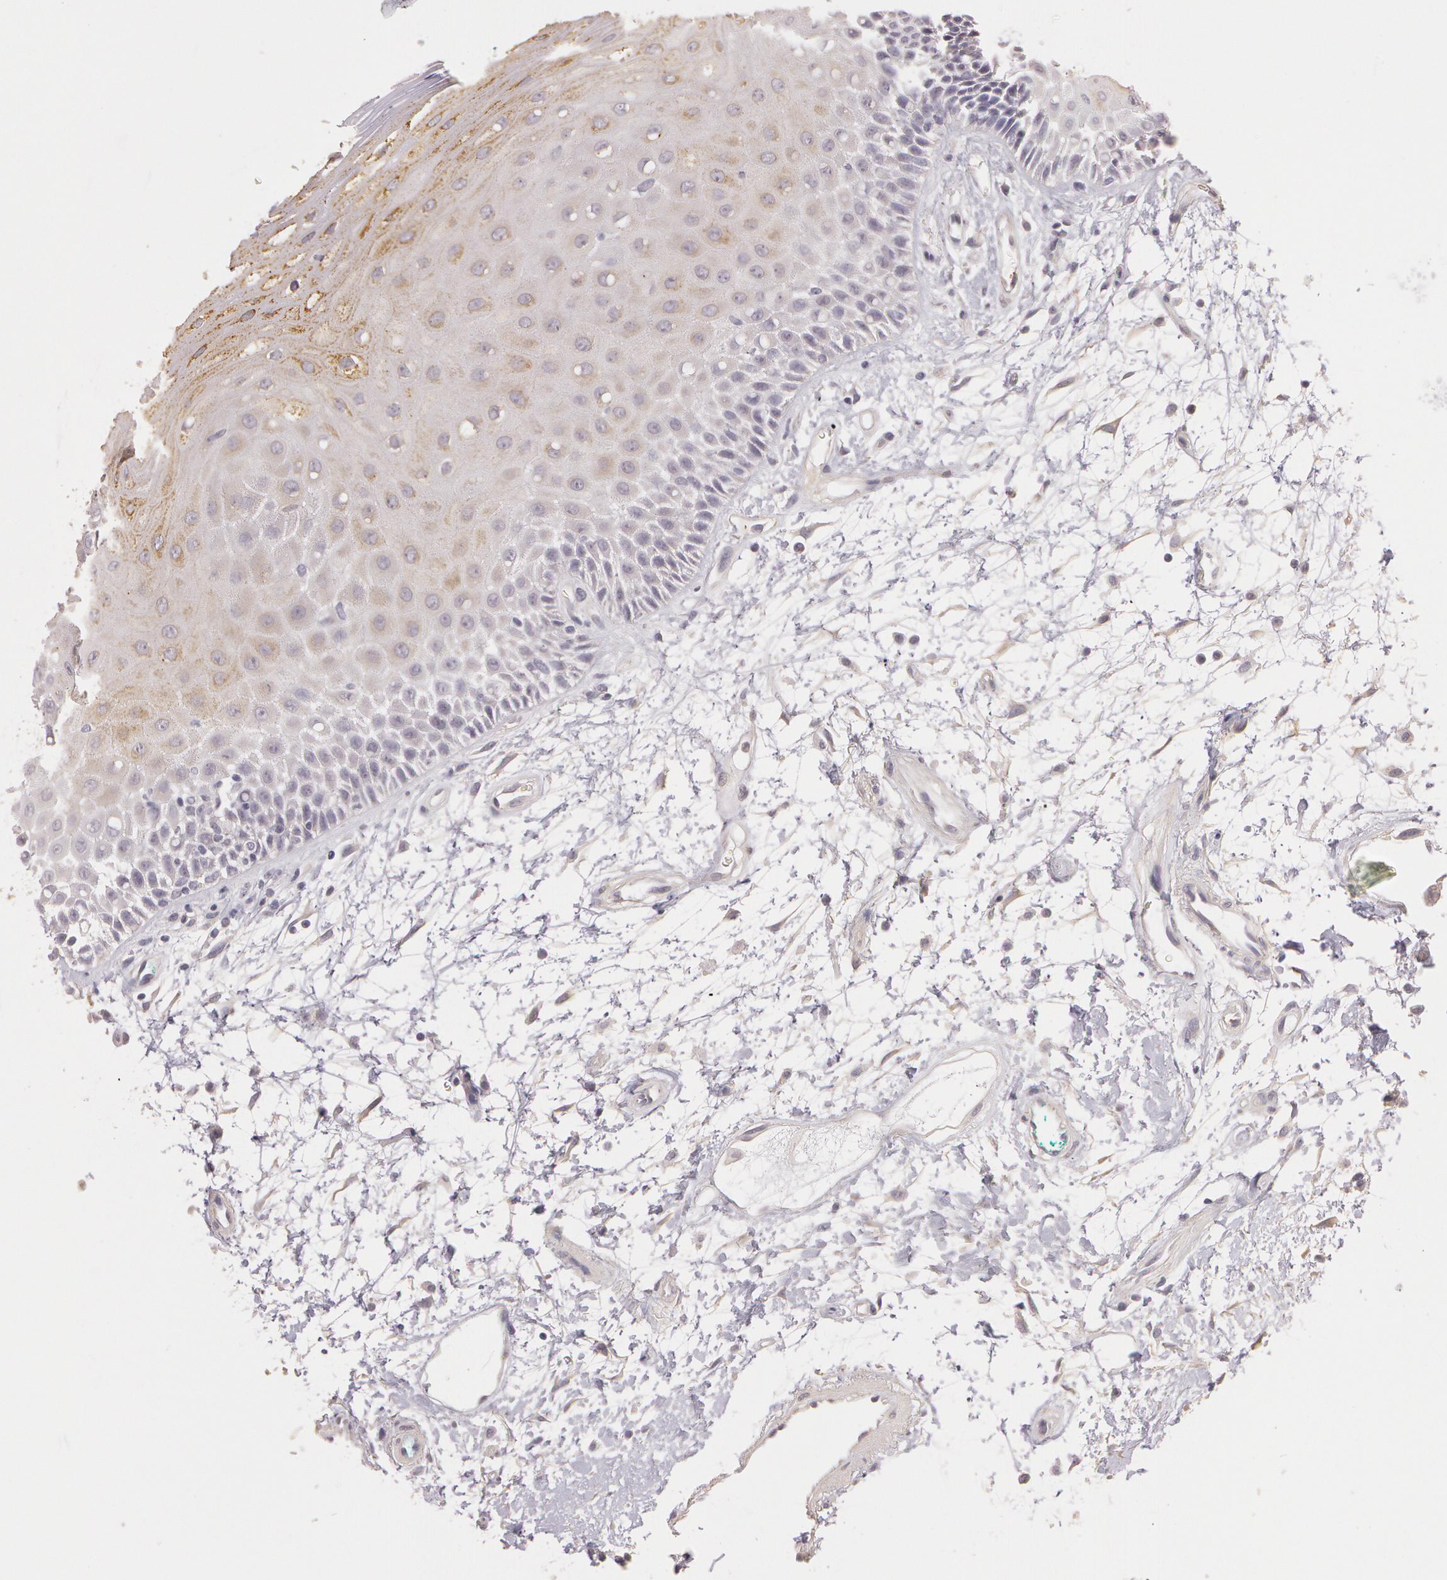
{"staining": {"intensity": "weak", "quantity": "25%-75%", "location": "cytoplasmic/membranous"}, "tissue": "oral mucosa", "cell_type": "Squamous epithelial cells", "image_type": "normal", "snomed": [{"axis": "morphology", "description": "Normal tissue, NOS"}, {"axis": "morphology", "description": "Squamous cell carcinoma, NOS"}, {"axis": "topography", "description": "Skeletal muscle"}, {"axis": "topography", "description": "Oral tissue"}, {"axis": "topography", "description": "Head-Neck"}], "caption": "Immunohistochemistry staining of benign oral mucosa, which displays low levels of weak cytoplasmic/membranous positivity in approximately 25%-75% of squamous epithelial cells indicating weak cytoplasmic/membranous protein expression. The staining was performed using DAB (3,3'-diaminobenzidine) (brown) for protein detection and nuclei were counterstained in hematoxylin (blue).", "gene": "G2E3", "patient": {"sex": "female", "age": 84}}